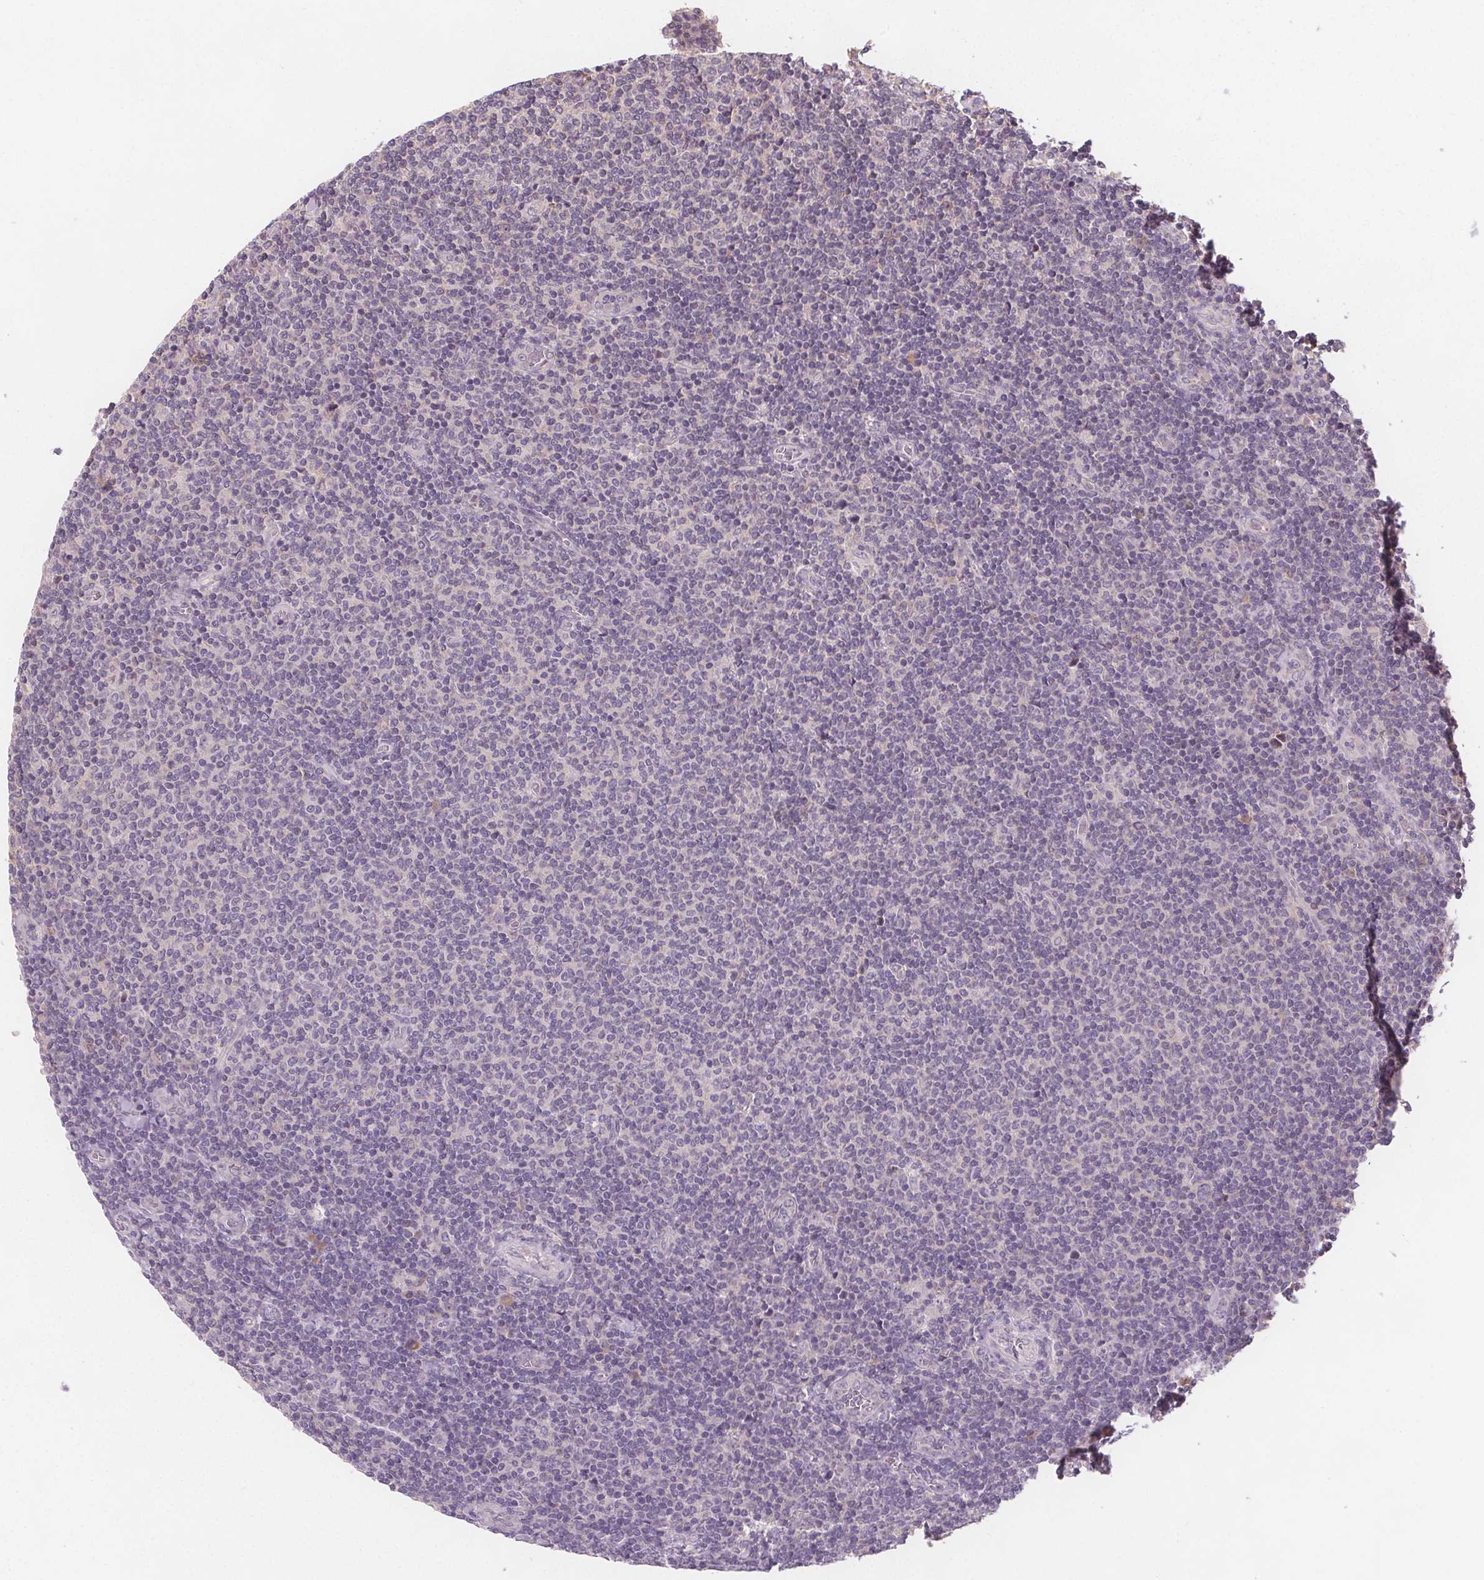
{"staining": {"intensity": "negative", "quantity": "none", "location": "none"}, "tissue": "lymphoma", "cell_type": "Tumor cells", "image_type": "cancer", "snomed": [{"axis": "morphology", "description": "Malignant lymphoma, non-Hodgkin's type, Low grade"}, {"axis": "topography", "description": "Lymph node"}], "caption": "Immunohistochemical staining of lymphoma demonstrates no significant expression in tumor cells. (Stains: DAB (3,3'-diaminobenzidine) IHC with hematoxylin counter stain, Microscopy: brightfield microscopy at high magnification).", "gene": "TMEM80", "patient": {"sex": "male", "age": 52}}